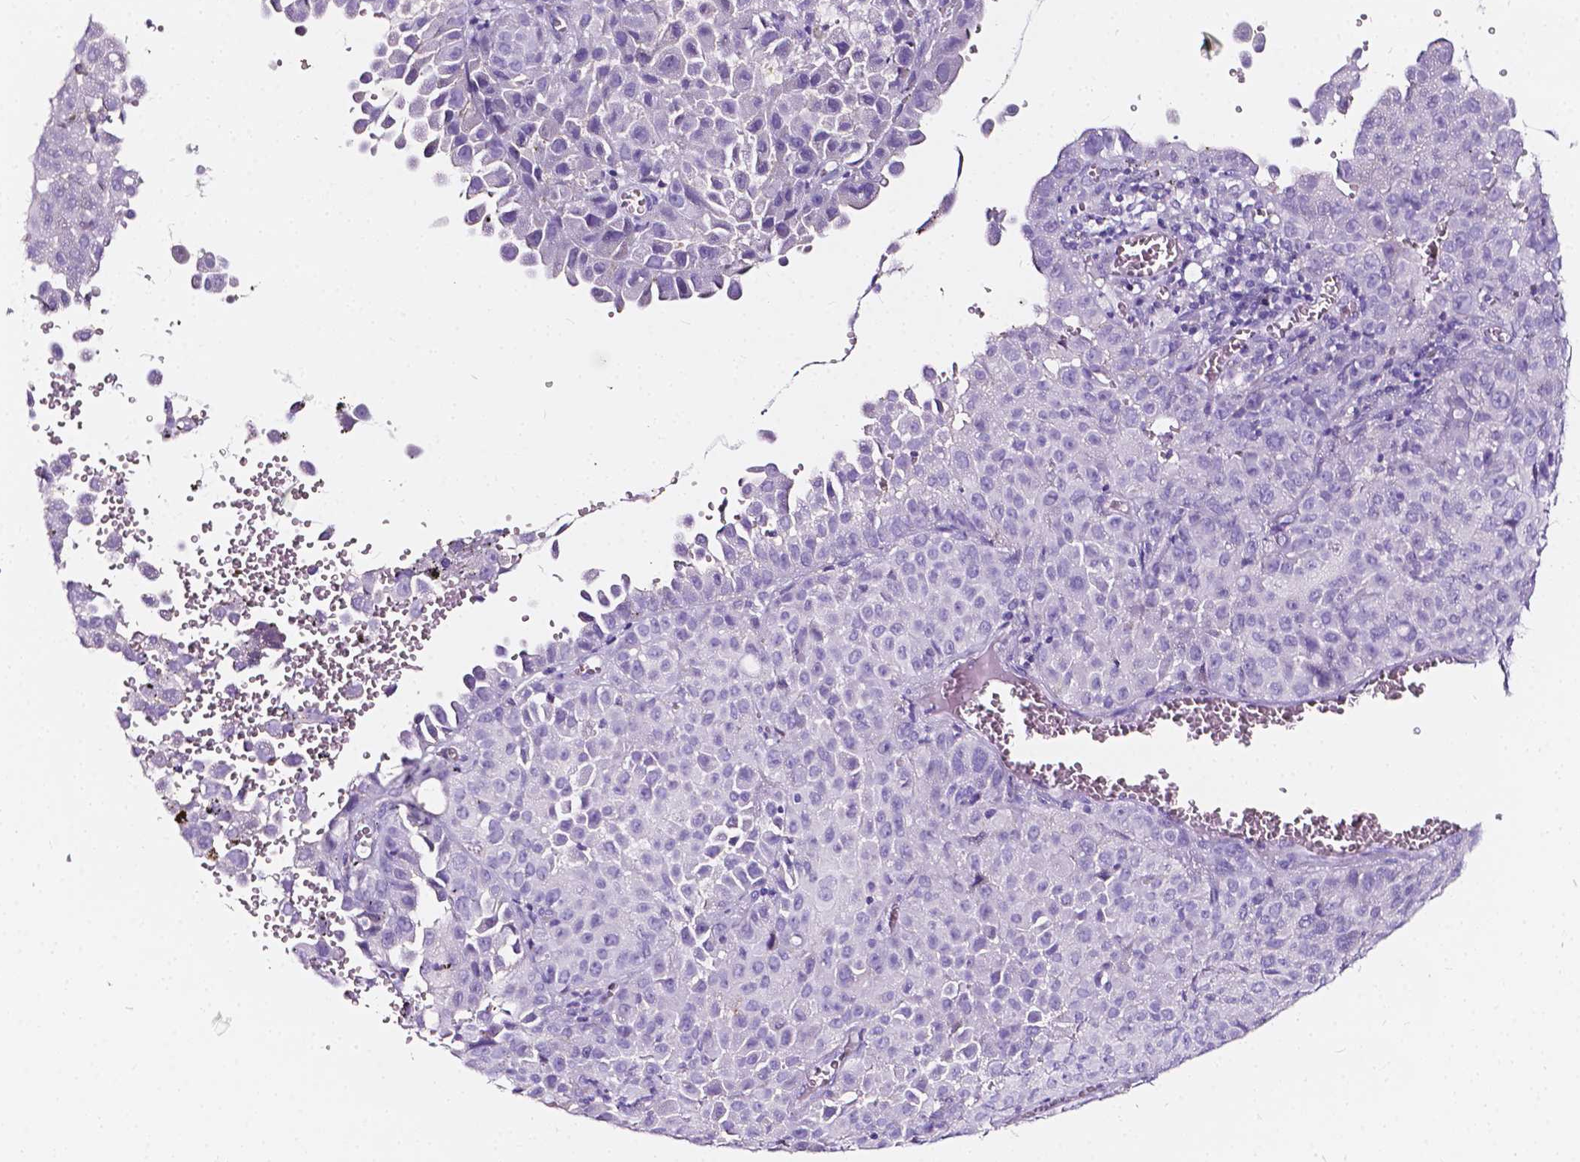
{"staining": {"intensity": "negative", "quantity": "none", "location": "none"}, "tissue": "cervical cancer", "cell_type": "Tumor cells", "image_type": "cancer", "snomed": [{"axis": "morphology", "description": "Squamous cell carcinoma, NOS"}, {"axis": "topography", "description": "Cervix"}], "caption": "Immunohistochemistry of human cervical cancer displays no positivity in tumor cells. (Brightfield microscopy of DAB (3,3'-diaminobenzidine) immunohistochemistry (IHC) at high magnification).", "gene": "CLSTN2", "patient": {"sex": "female", "age": 55}}